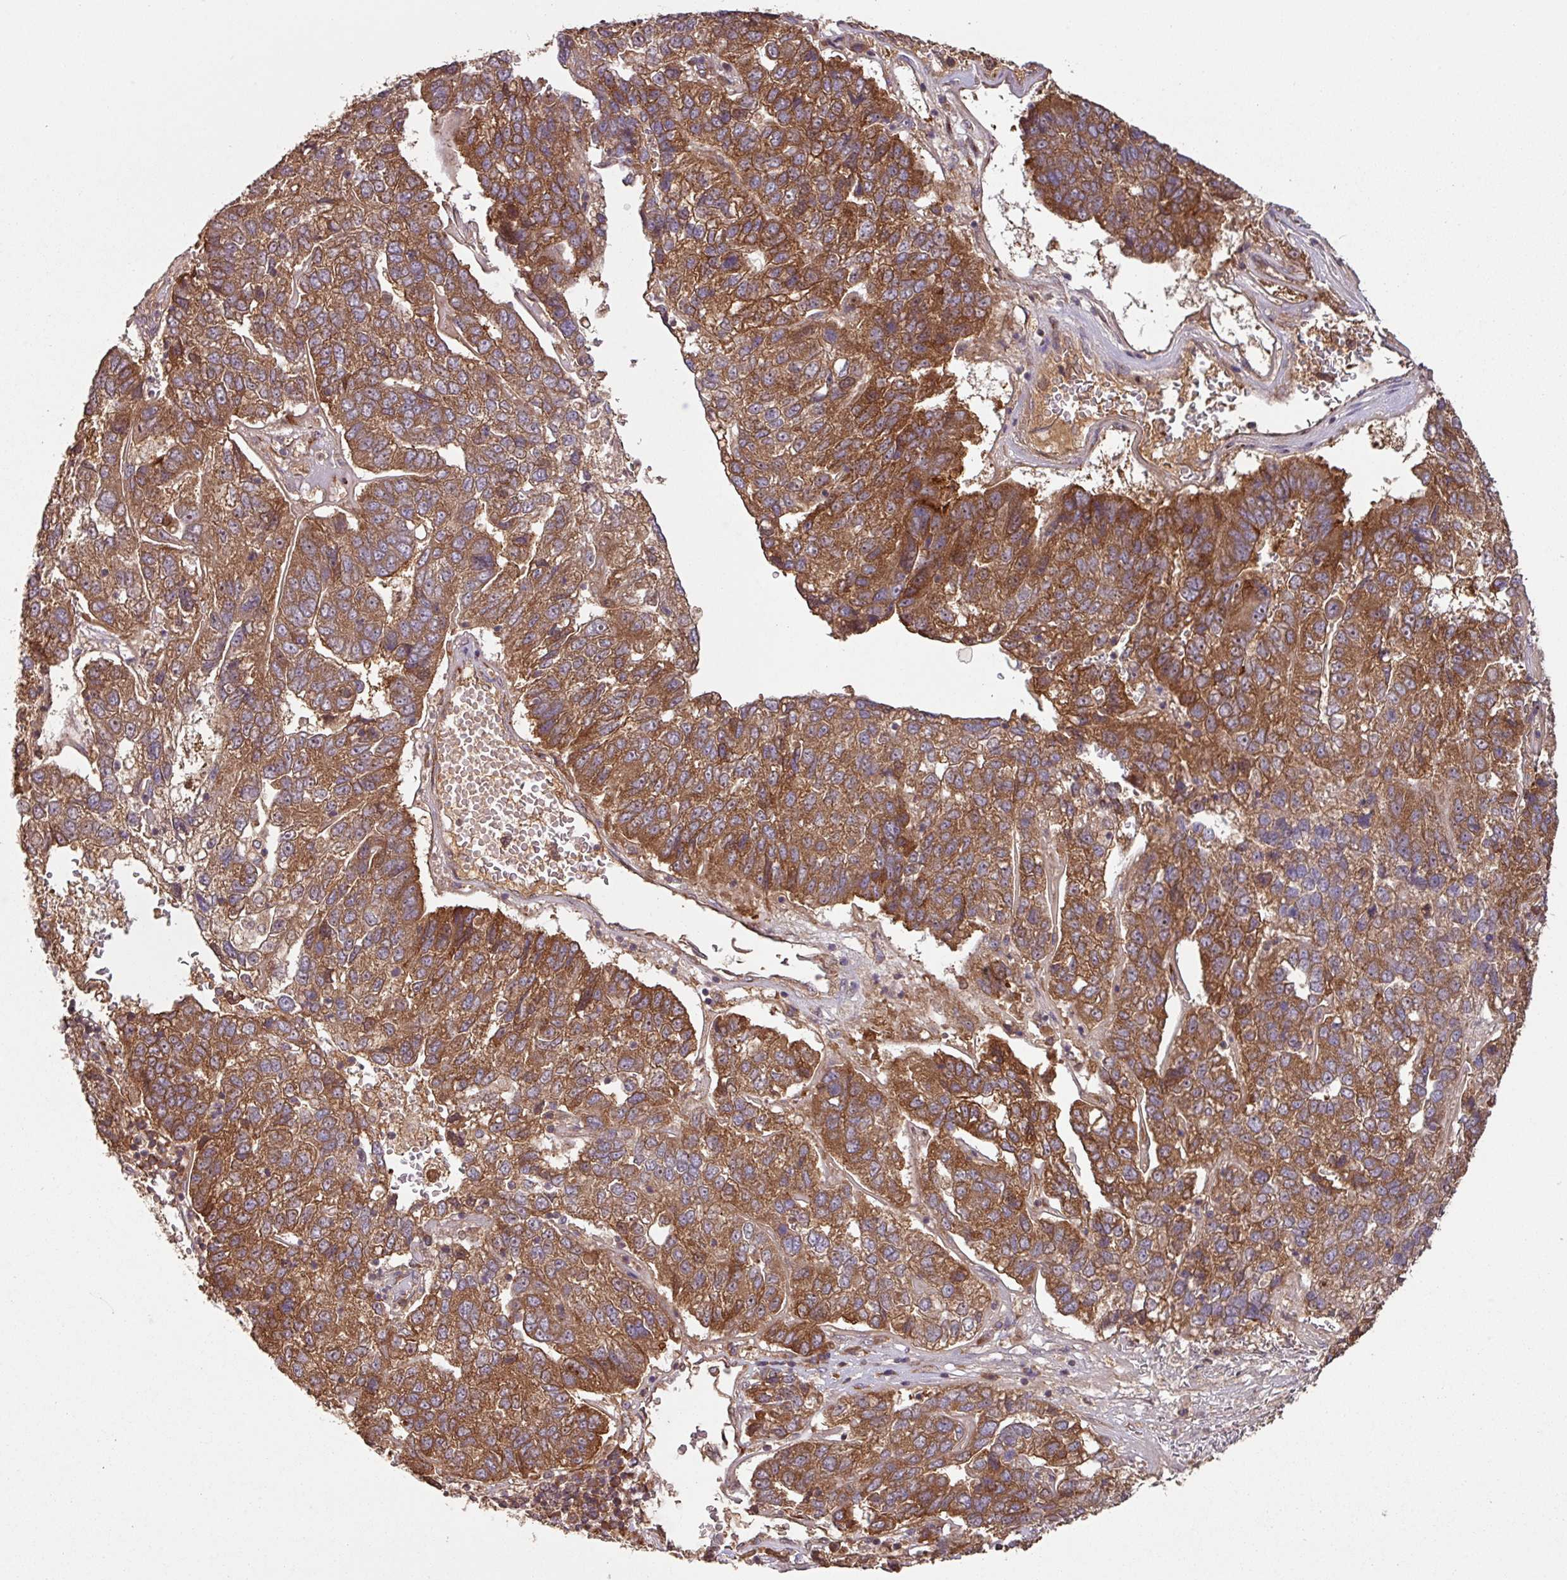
{"staining": {"intensity": "strong", "quantity": ">75%", "location": "cytoplasmic/membranous"}, "tissue": "pancreatic cancer", "cell_type": "Tumor cells", "image_type": "cancer", "snomed": [{"axis": "morphology", "description": "Adenocarcinoma, NOS"}, {"axis": "topography", "description": "Pancreas"}], "caption": "An image of pancreatic adenocarcinoma stained for a protein shows strong cytoplasmic/membranous brown staining in tumor cells.", "gene": "MRRF", "patient": {"sex": "female", "age": 61}}